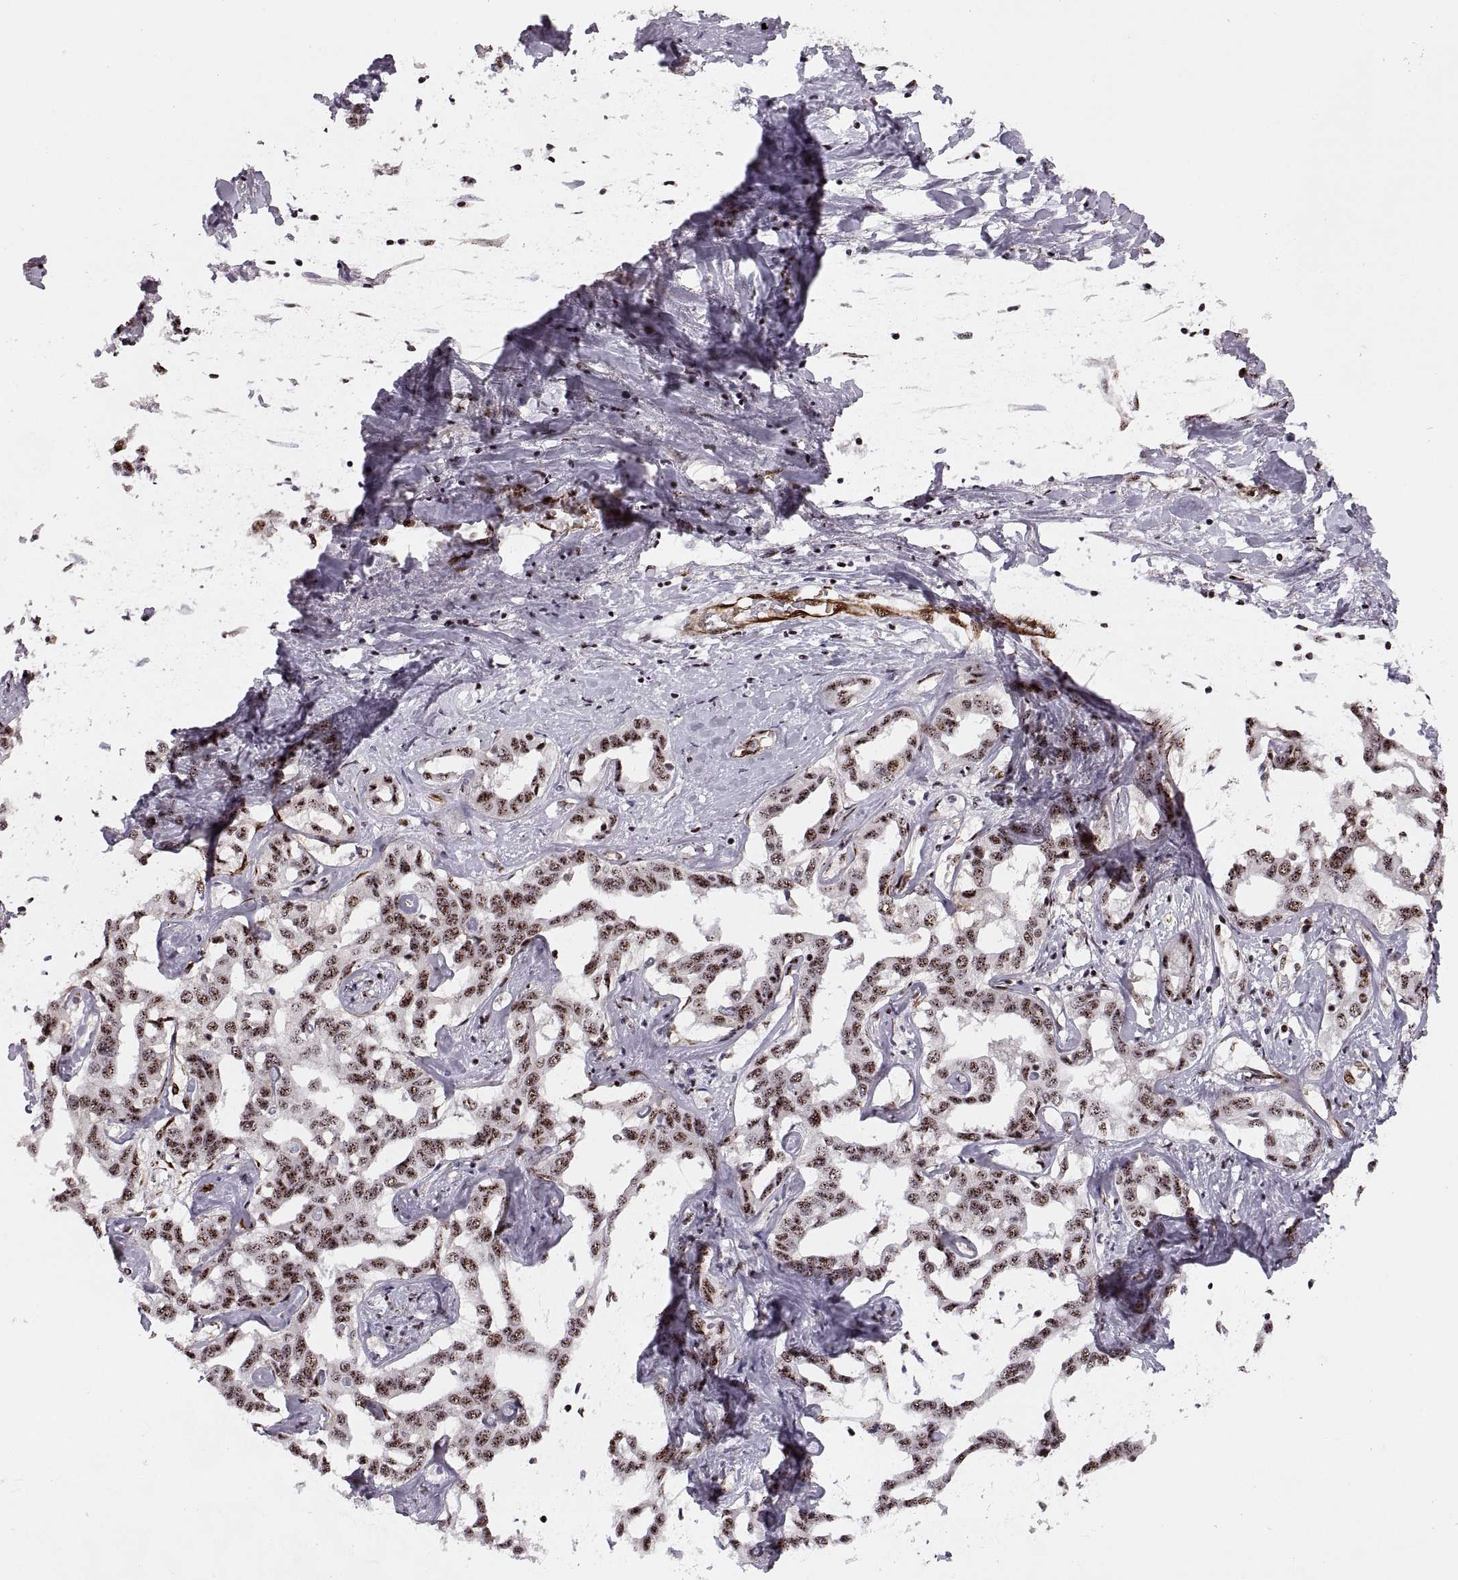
{"staining": {"intensity": "strong", "quantity": ">75%", "location": "nuclear"}, "tissue": "liver cancer", "cell_type": "Tumor cells", "image_type": "cancer", "snomed": [{"axis": "morphology", "description": "Cholangiocarcinoma"}, {"axis": "topography", "description": "Liver"}], "caption": "Brown immunohistochemical staining in human cholangiocarcinoma (liver) reveals strong nuclear positivity in about >75% of tumor cells.", "gene": "ZCCHC17", "patient": {"sex": "male", "age": 59}}